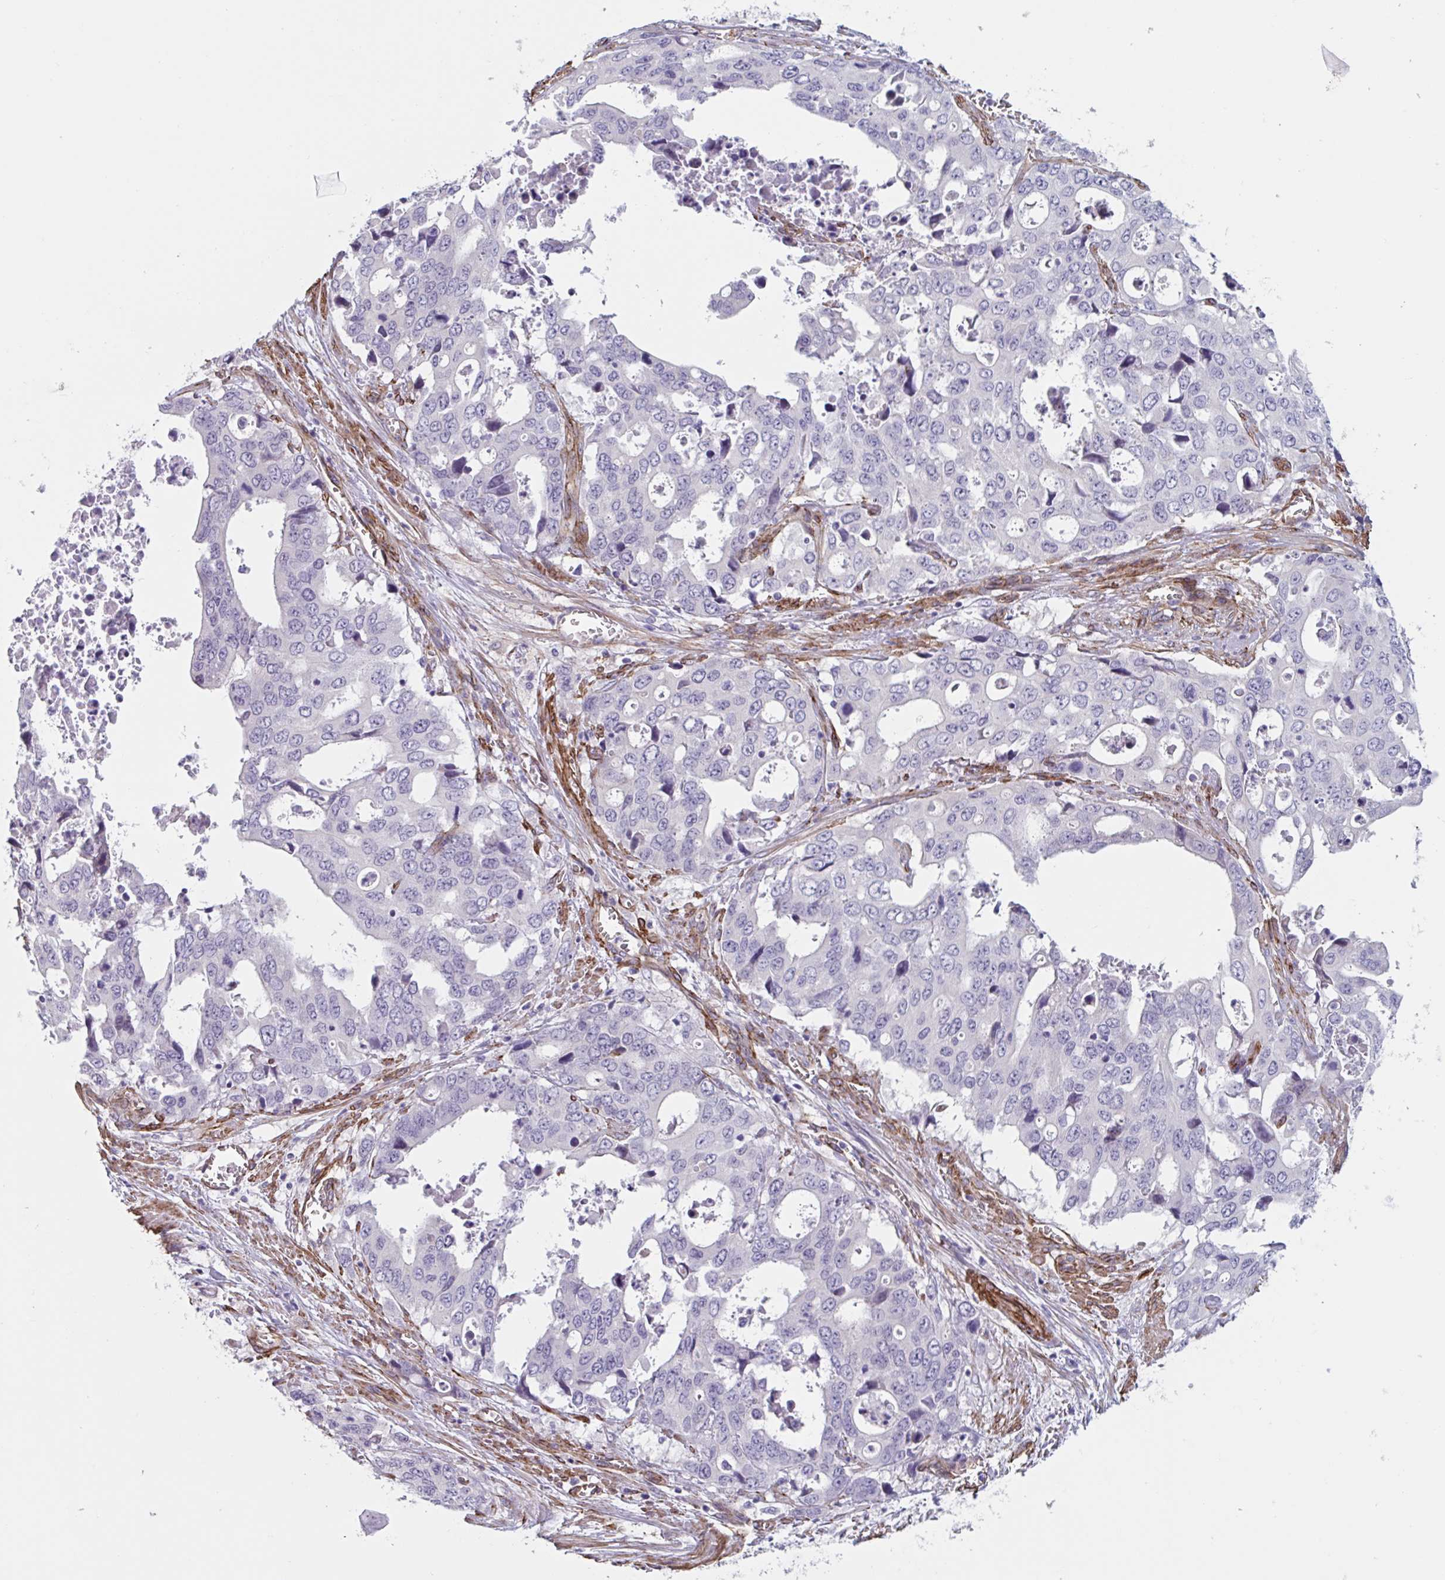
{"staining": {"intensity": "negative", "quantity": "none", "location": "none"}, "tissue": "stomach cancer", "cell_type": "Tumor cells", "image_type": "cancer", "snomed": [{"axis": "morphology", "description": "Adenocarcinoma, NOS"}, {"axis": "topography", "description": "Stomach, upper"}], "caption": "Protein analysis of adenocarcinoma (stomach) reveals no significant staining in tumor cells.", "gene": "CITED4", "patient": {"sex": "male", "age": 74}}